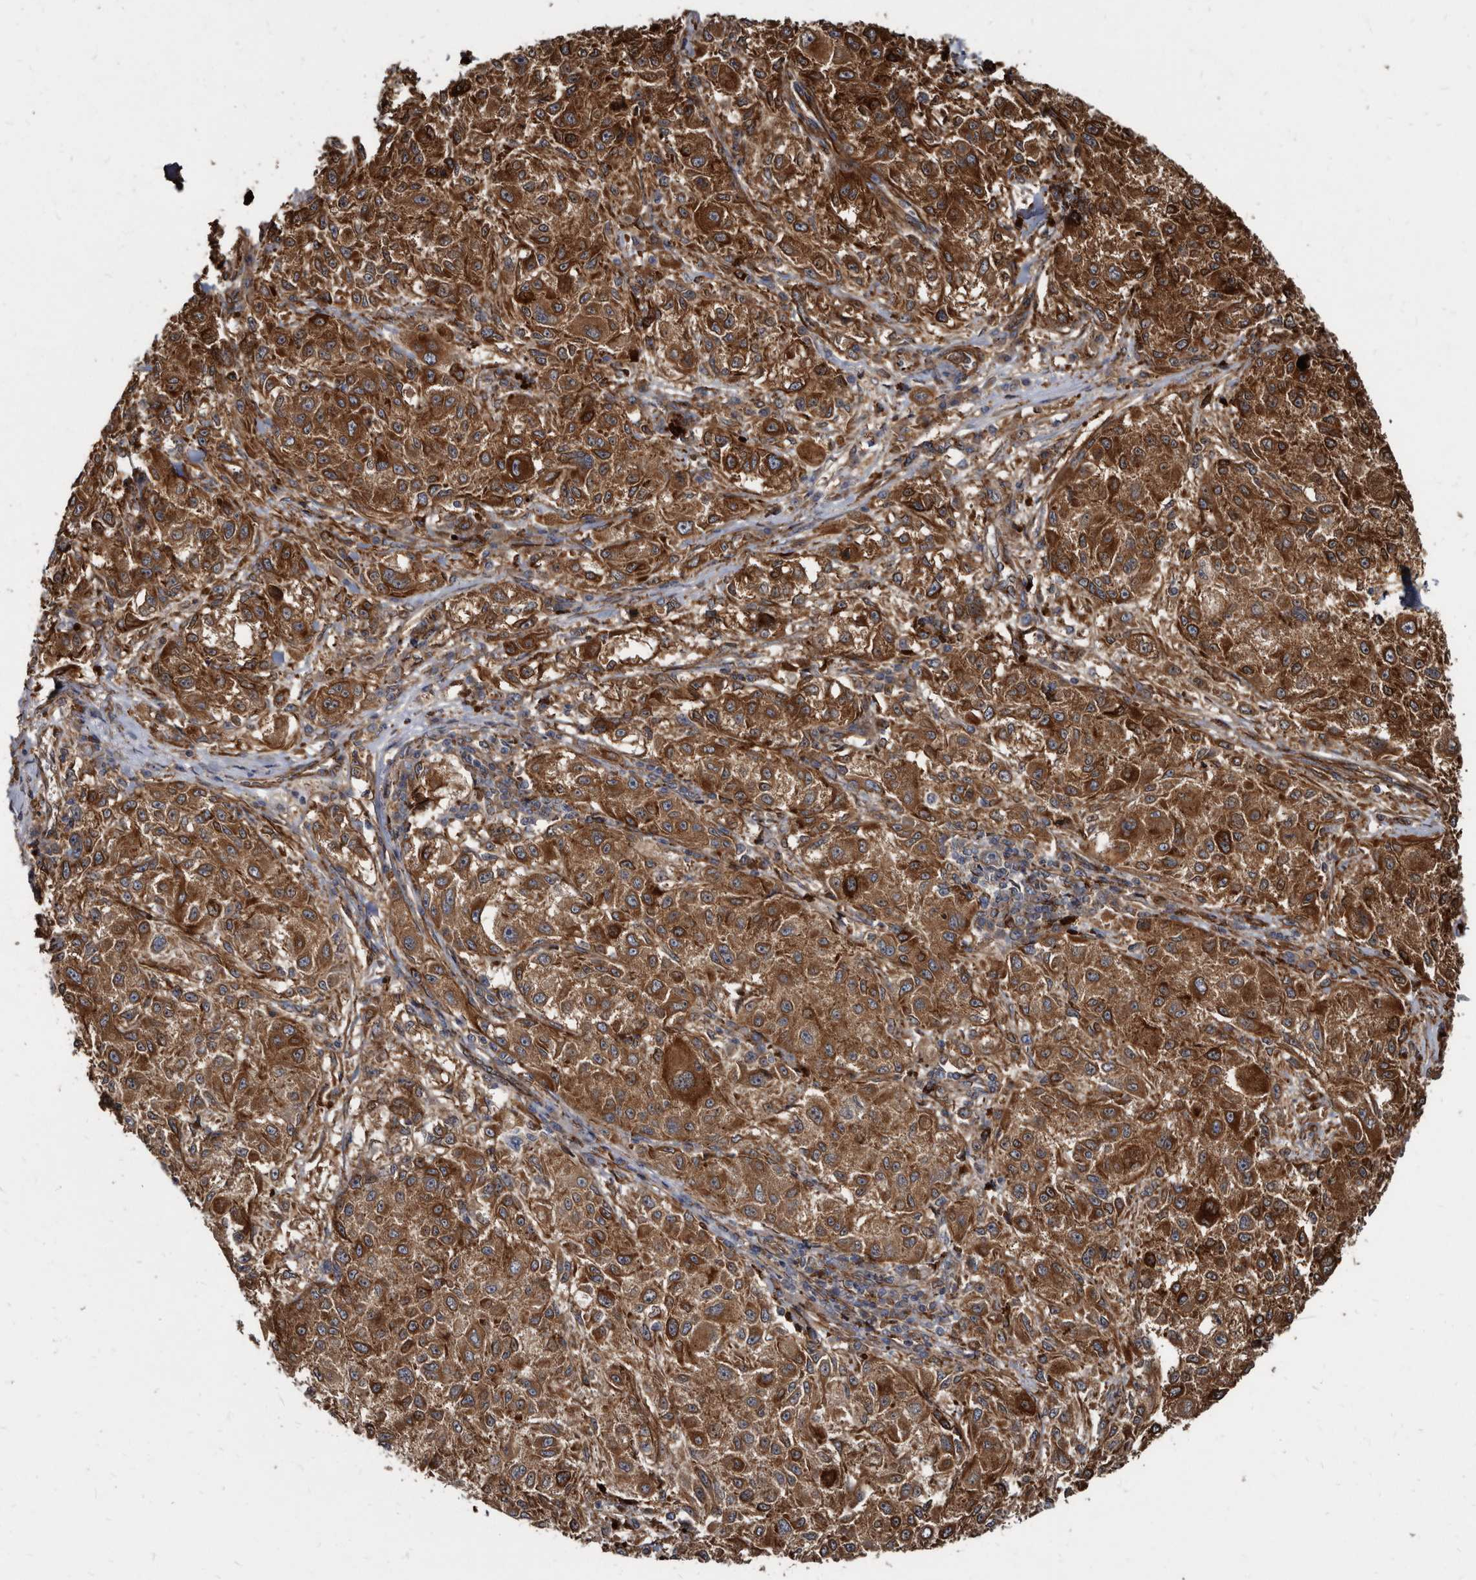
{"staining": {"intensity": "strong", "quantity": ">75%", "location": "cytoplasmic/membranous"}, "tissue": "melanoma", "cell_type": "Tumor cells", "image_type": "cancer", "snomed": [{"axis": "morphology", "description": "Necrosis, NOS"}, {"axis": "morphology", "description": "Malignant melanoma, NOS"}, {"axis": "topography", "description": "Skin"}], "caption": "The histopathology image demonstrates immunohistochemical staining of melanoma. There is strong cytoplasmic/membranous positivity is appreciated in approximately >75% of tumor cells.", "gene": "KCTD20", "patient": {"sex": "female", "age": 87}}